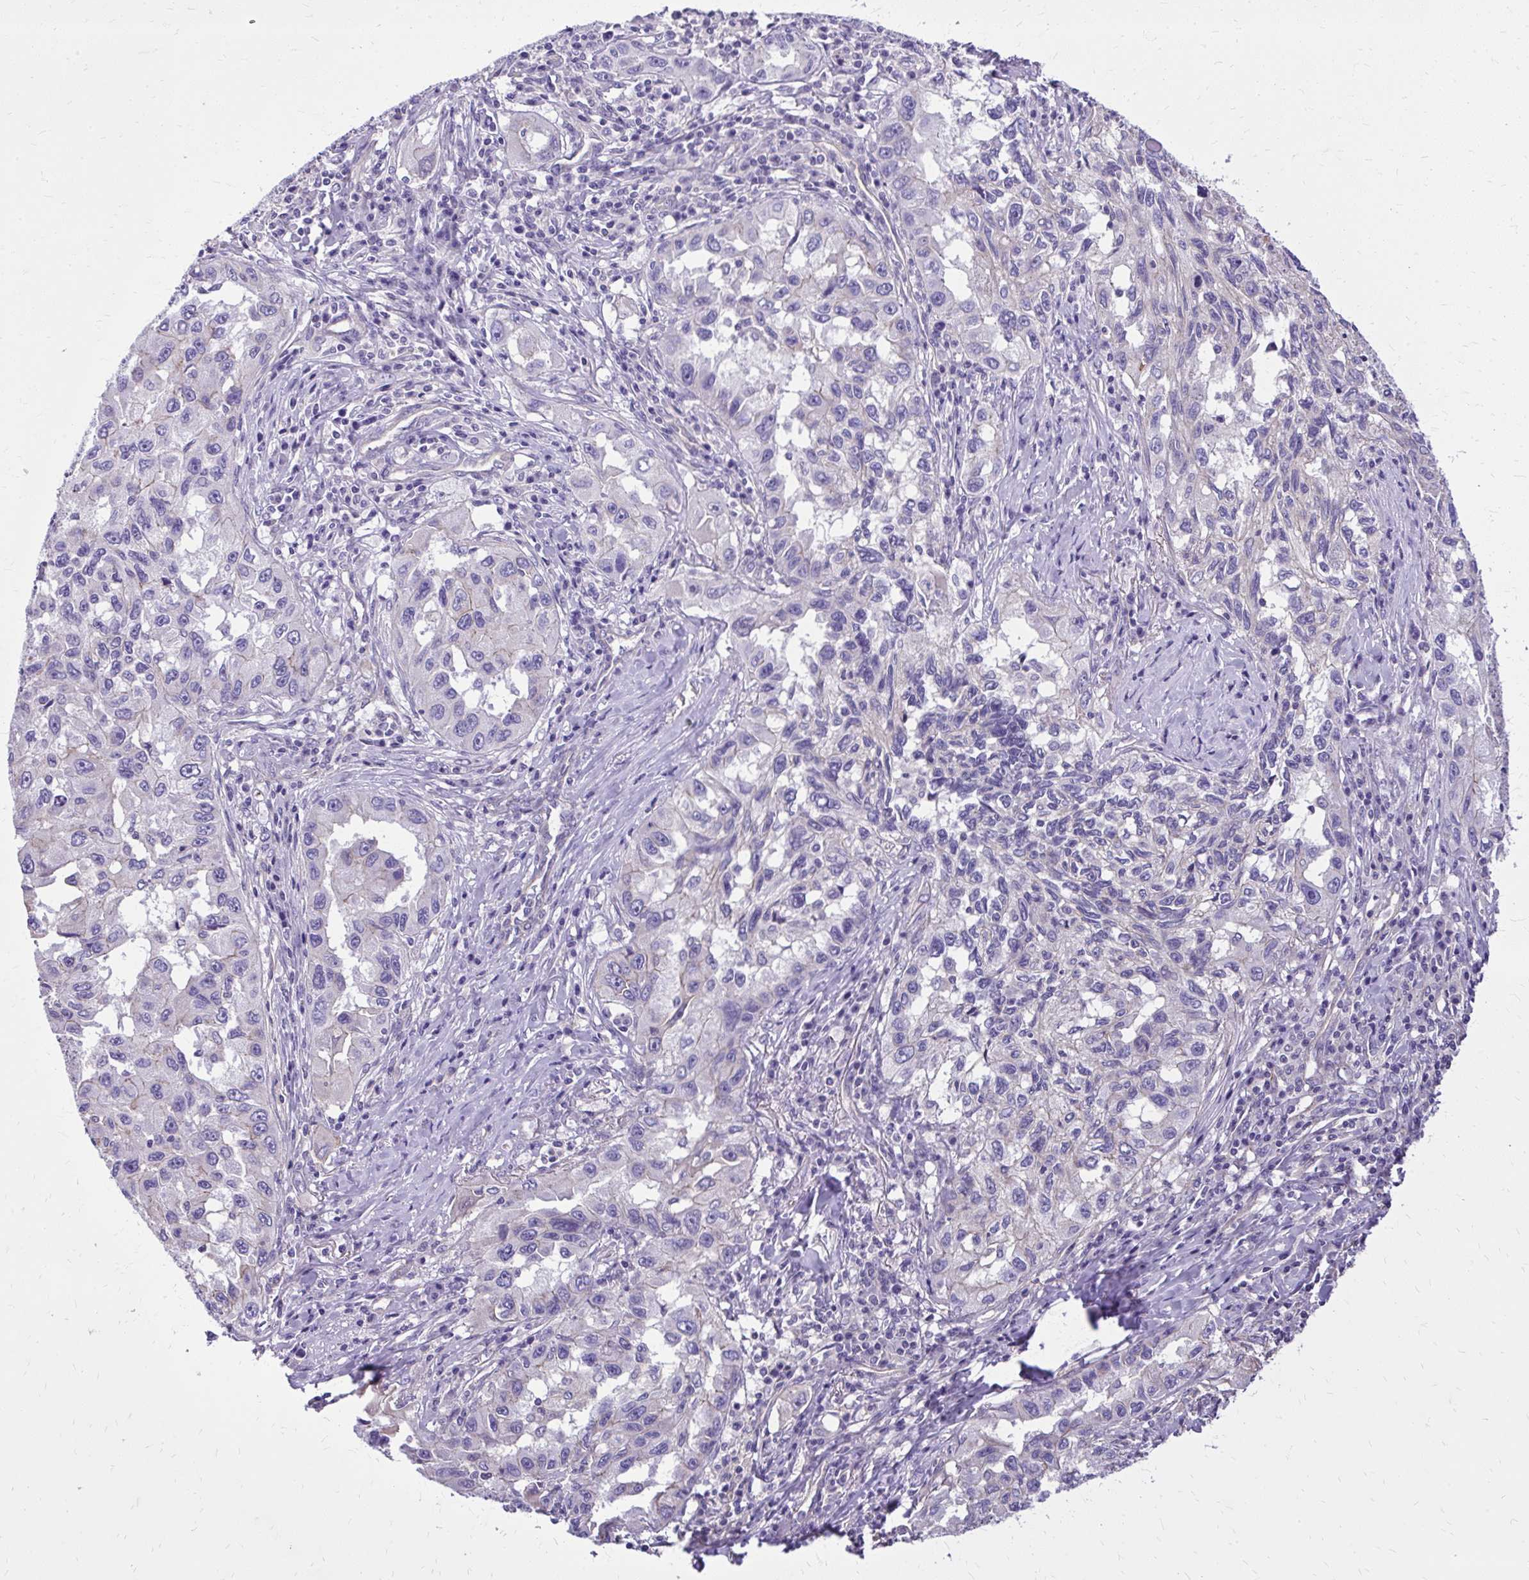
{"staining": {"intensity": "negative", "quantity": "none", "location": "none"}, "tissue": "lung cancer", "cell_type": "Tumor cells", "image_type": "cancer", "snomed": [{"axis": "morphology", "description": "Adenocarcinoma, NOS"}, {"axis": "topography", "description": "Lung"}], "caption": "Immunohistochemistry (IHC) photomicrograph of human lung cancer (adenocarcinoma) stained for a protein (brown), which shows no positivity in tumor cells. (DAB (3,3'-diaminobenzidine) immunohistochemistry (IHC) with hematoxylin counter stain).", "gene": "RUNDC3B", "patient": {"sex": "female", "age": 73}}